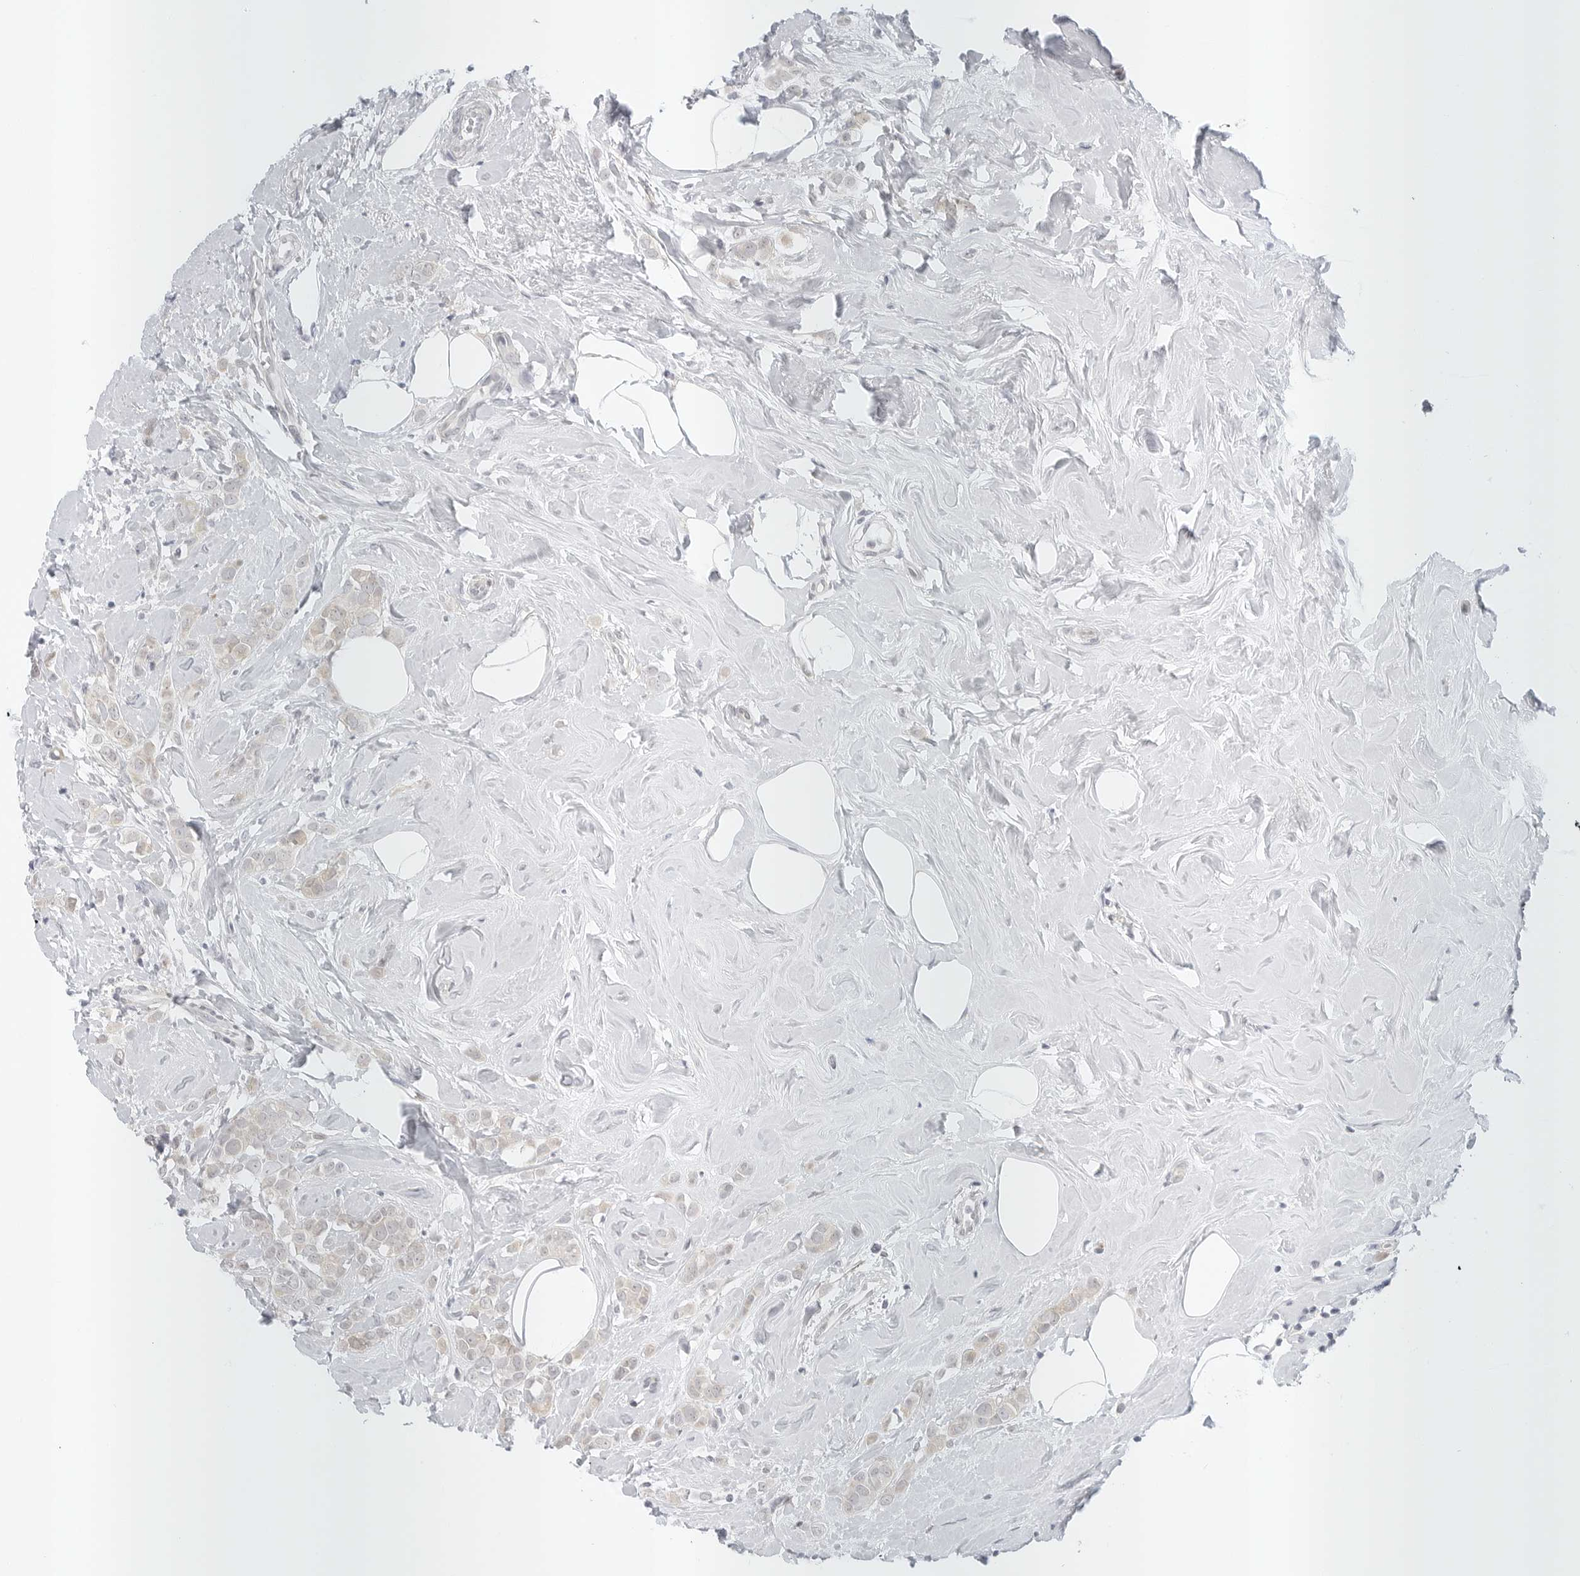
{"staining": {"intensity": "weak", "quantity": "<25%", "location": "cytoplasmic/membranous"}, "tissue": "breast cancer", "cell_type": "Tumor cells", "image_type": "cancer", "snomed": [{"axis": "morphology", "description": "Lobular carcinoma"}, {"axis": "topography", "description": "Breast"}], "caption": "Breast lobular carcinoma stained for a protein using immunohistochemistry reveals no expression tumor cells.", "gene": "TCP1", "patient": {"sex": "female", "age": 47}}